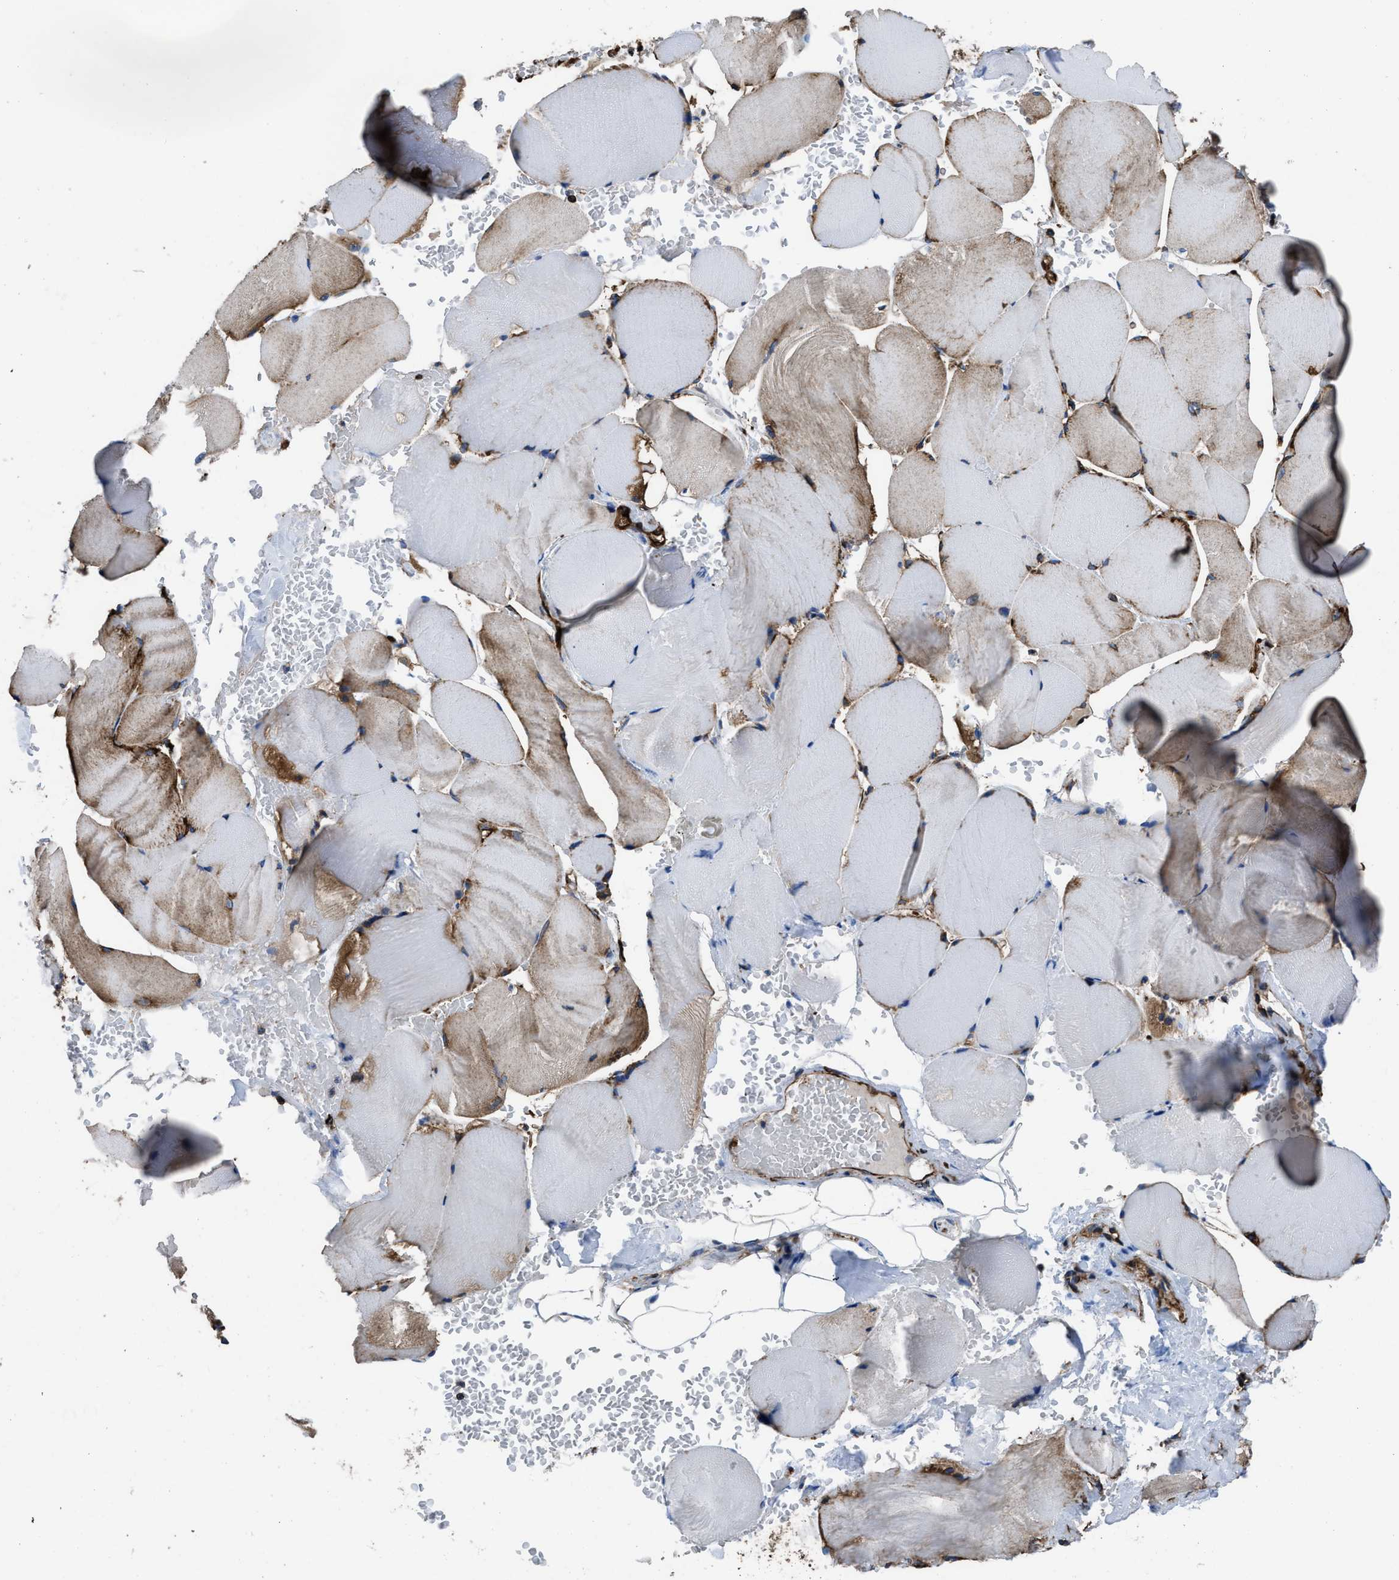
{"staining": {"intensity": "moderate", "quantity": "25%-75%", "location": "cytoplasmic/membranous"}, "tissue": "skeletal muscle", "cell_type": "Myocytes", "image_type": "normal", "snomed": [{"axis": "morphology", "description": "Normal tissue, NOS"}, {"axis": "topography", "description": "Skin"}, {"axis": "topography", "description": "Skeletal muscle"}], "caption": "Immunohistochemistry (IHC) (DAB (3,3'-diaminobenzidine)) staining of unremarkable skeletal muscle exhibits moderate cytoplasmic/membranous protein expression in approximately 25%-75% of myocytes. (IHC, brightfield microscopy, high magnification).", "gene": "CAPRIN1", "patient": {"sex": "male", "age": 83}}